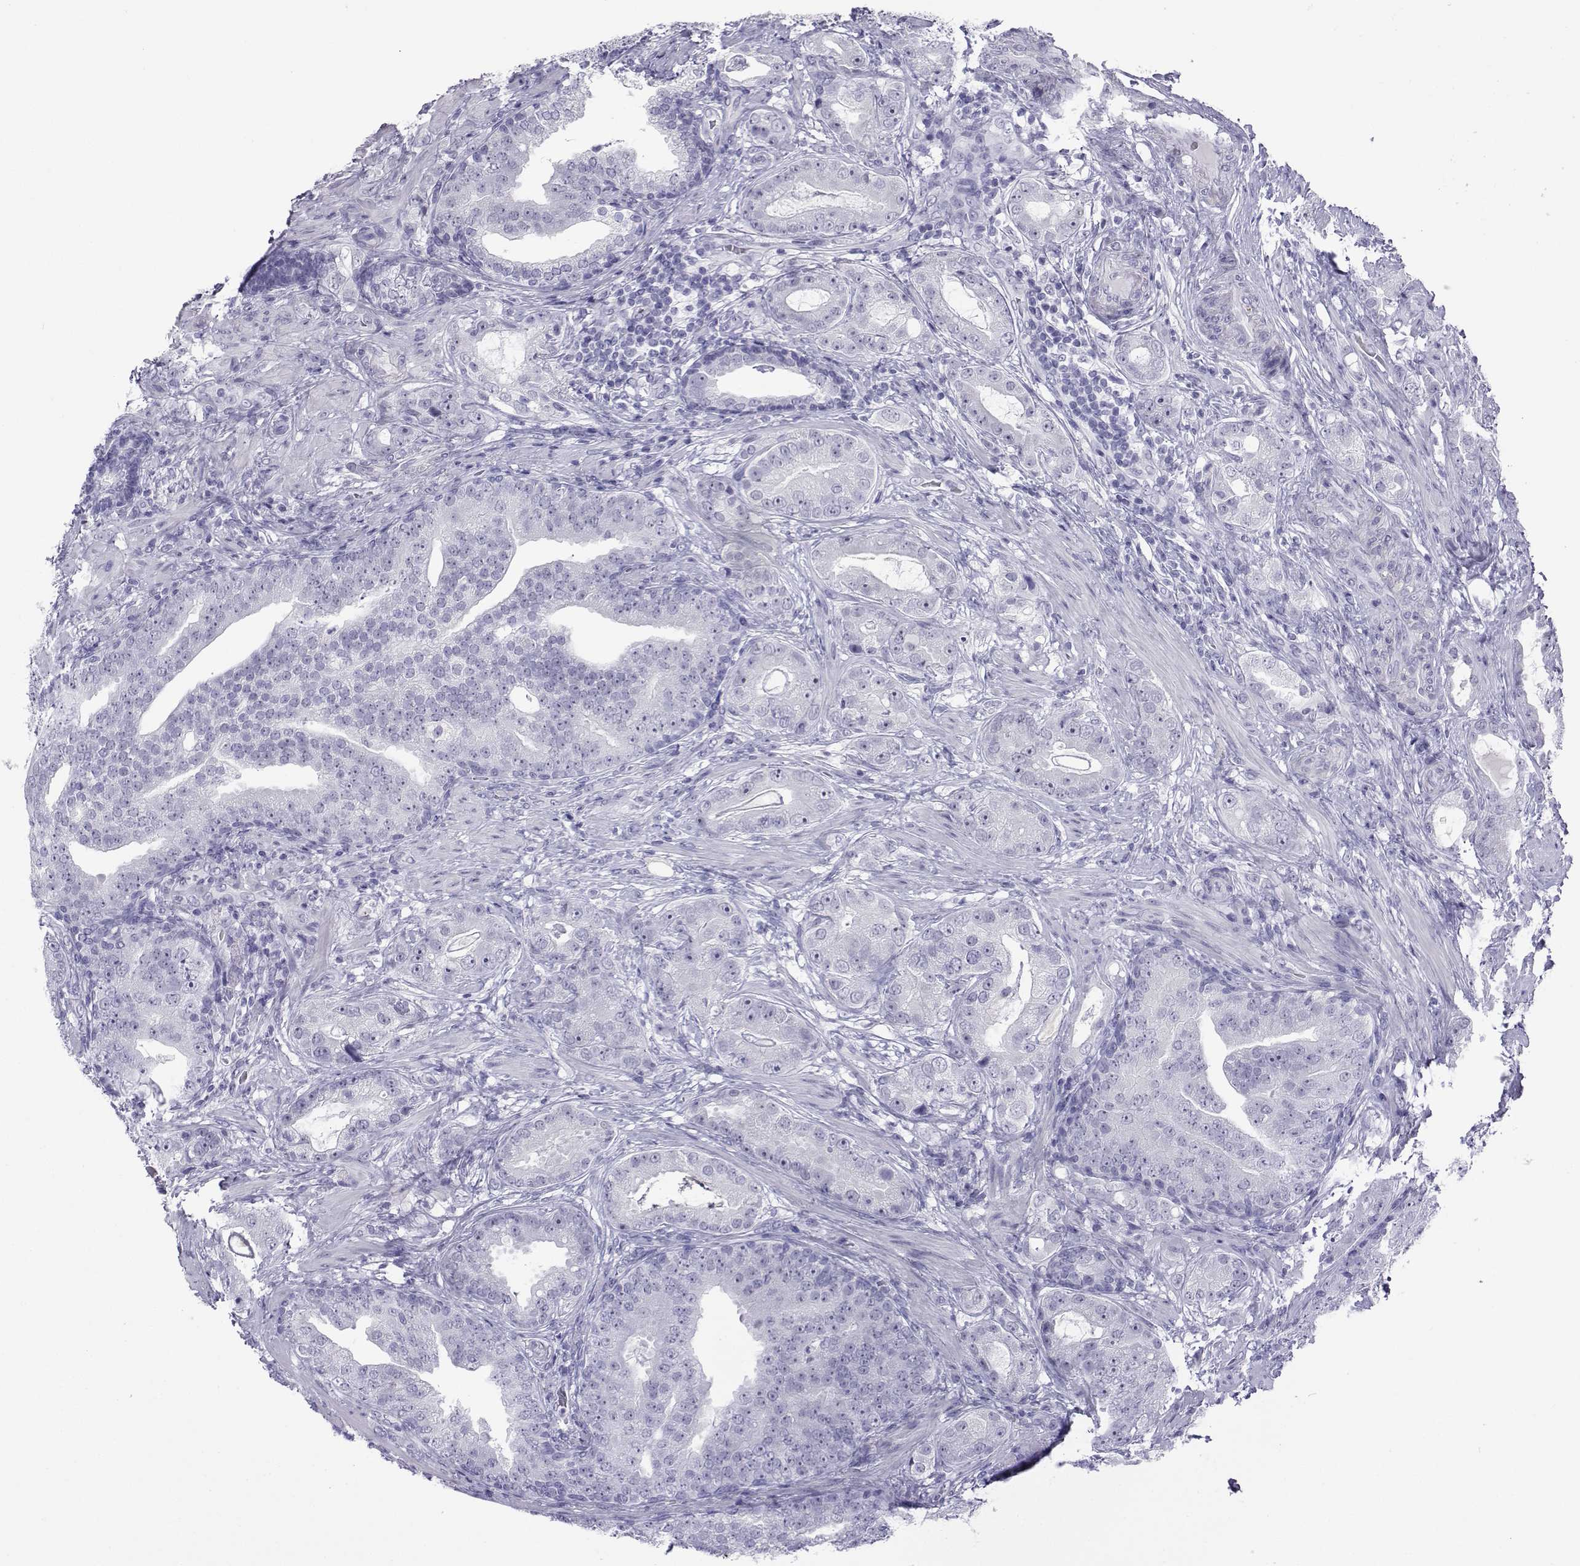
{"staining": {"intensity": "negative", "quantity": "none", "location": "none"}, "tissue": "prostate cancer", "cell_type": "Tumor cells", "image_type": "cancer", "snomed": [{"axis": "morphology", "description": "Adenocarcinoma, NOS"}, {"axis": "topography", "description": "Prostate"}], "caption": "IHC of human adenocarcinoma (prostate) demonstrates no positivity in tumor cells.", "gene": "ACTL7A", "patient": {"sex": "male", "age": 57}}